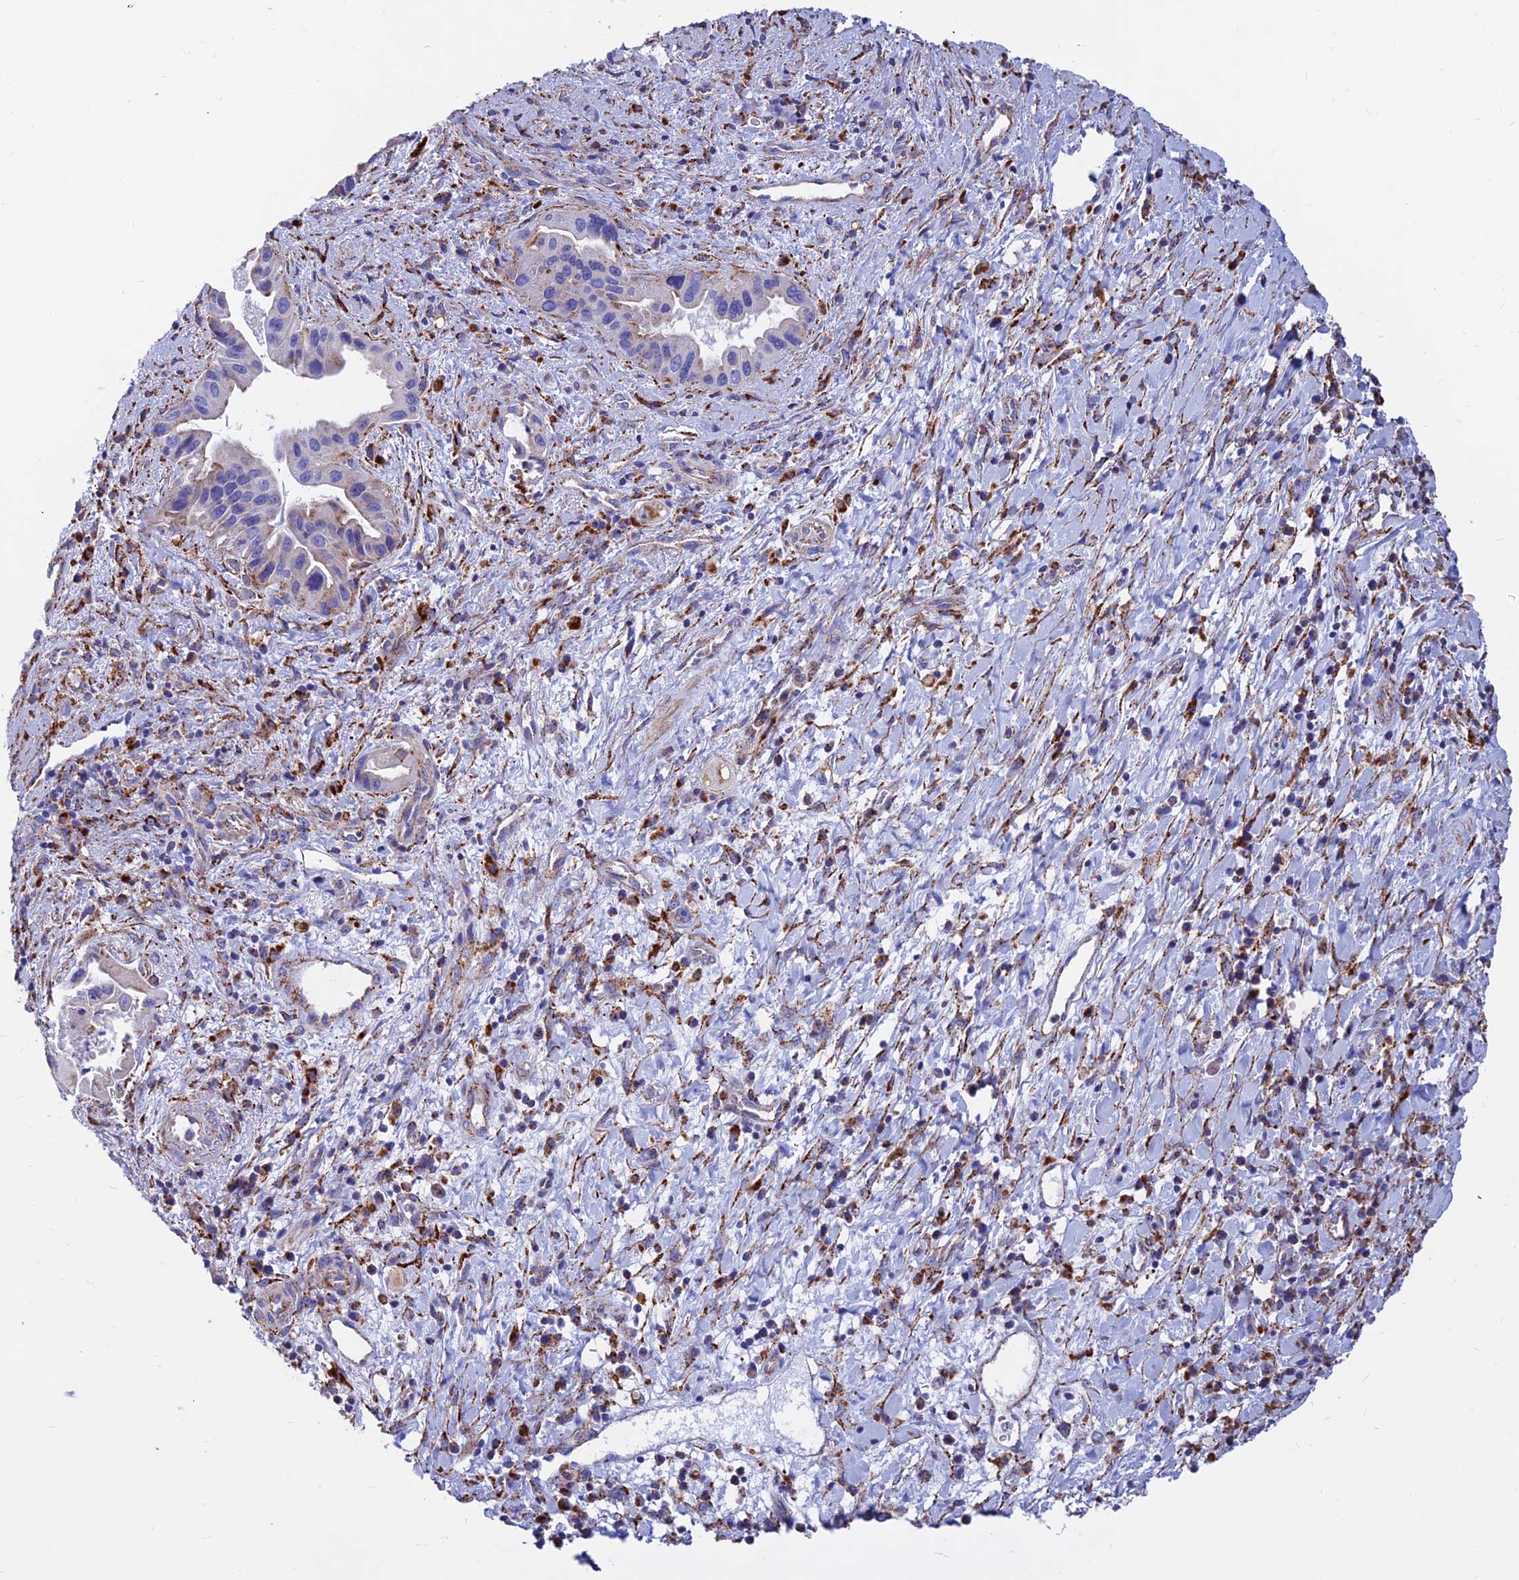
{"staining": {"intensity": "negative", "quantity": "none", "location": "none"}, "tissue": "pancreatic cancer", "cell_type": "Tumor cells", "image_type": "cancer", "snomed": [{"axis": "morphology", "description": "Adenocarcinoma, NOS"}, {"axis": "topography", "description": "Pancreas"}], "caption": "A histopathology image of pancreatic cancer stained for a protein shows no brown staining in tumor cells.", "gene": "SPNS1", "patient": {"sex": "female", "age": 77}}